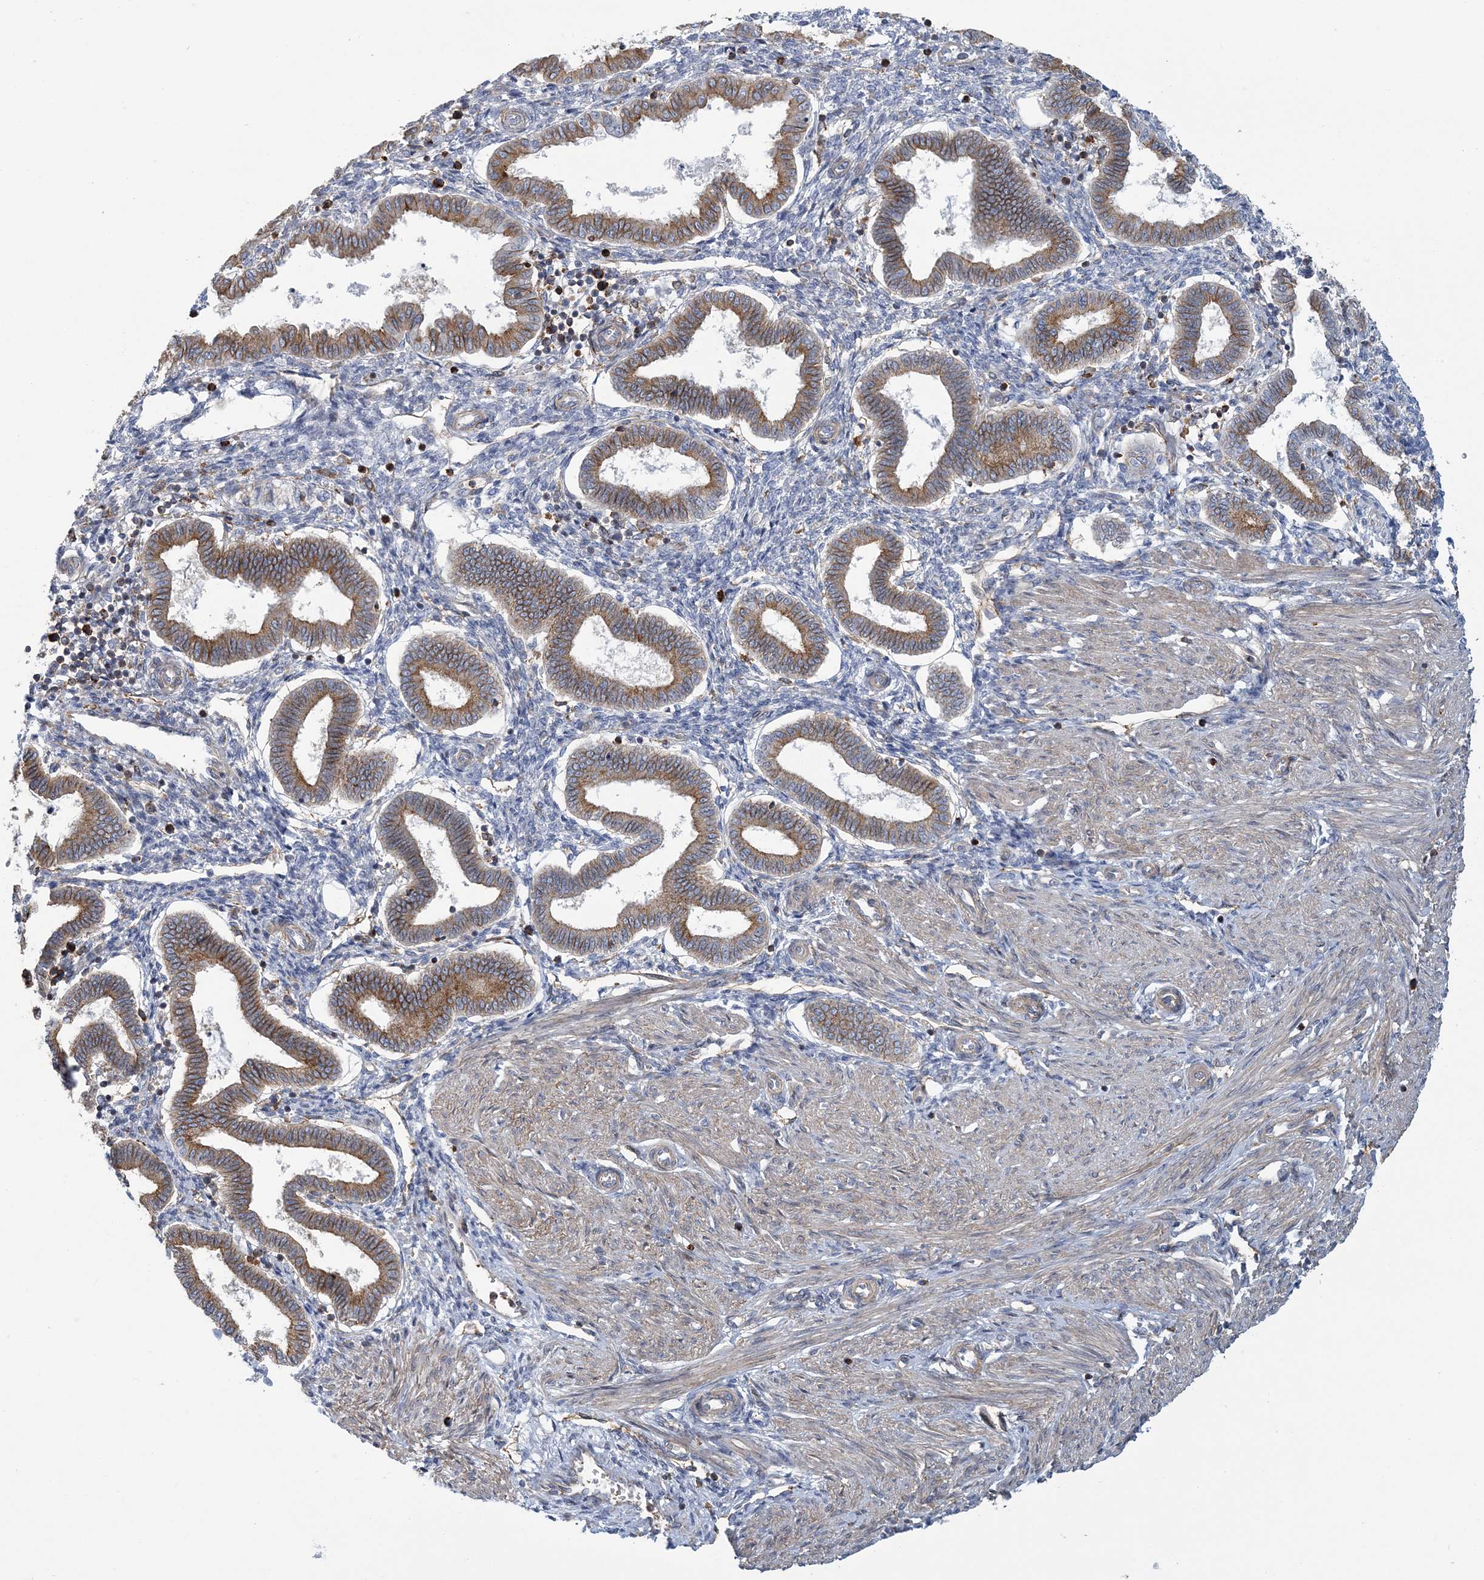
{"staining": {"intensity": "negative", "quantity": "none", "location": "none"}, "tissue": "endometrium", "cell_type": "Cells in endometrial stroma", "image_type": "normal", "snomed": [{"axis": "morphology", "description": "Normal tissue, NOS"}, {"axis": "topography", "description": "Endometrium"}], "caption": "The image shows no significant expression in cells in endometrial stroma of endometrium.", "gene": "ARAP2", "patient": {"sex": "female", "age": 24}}